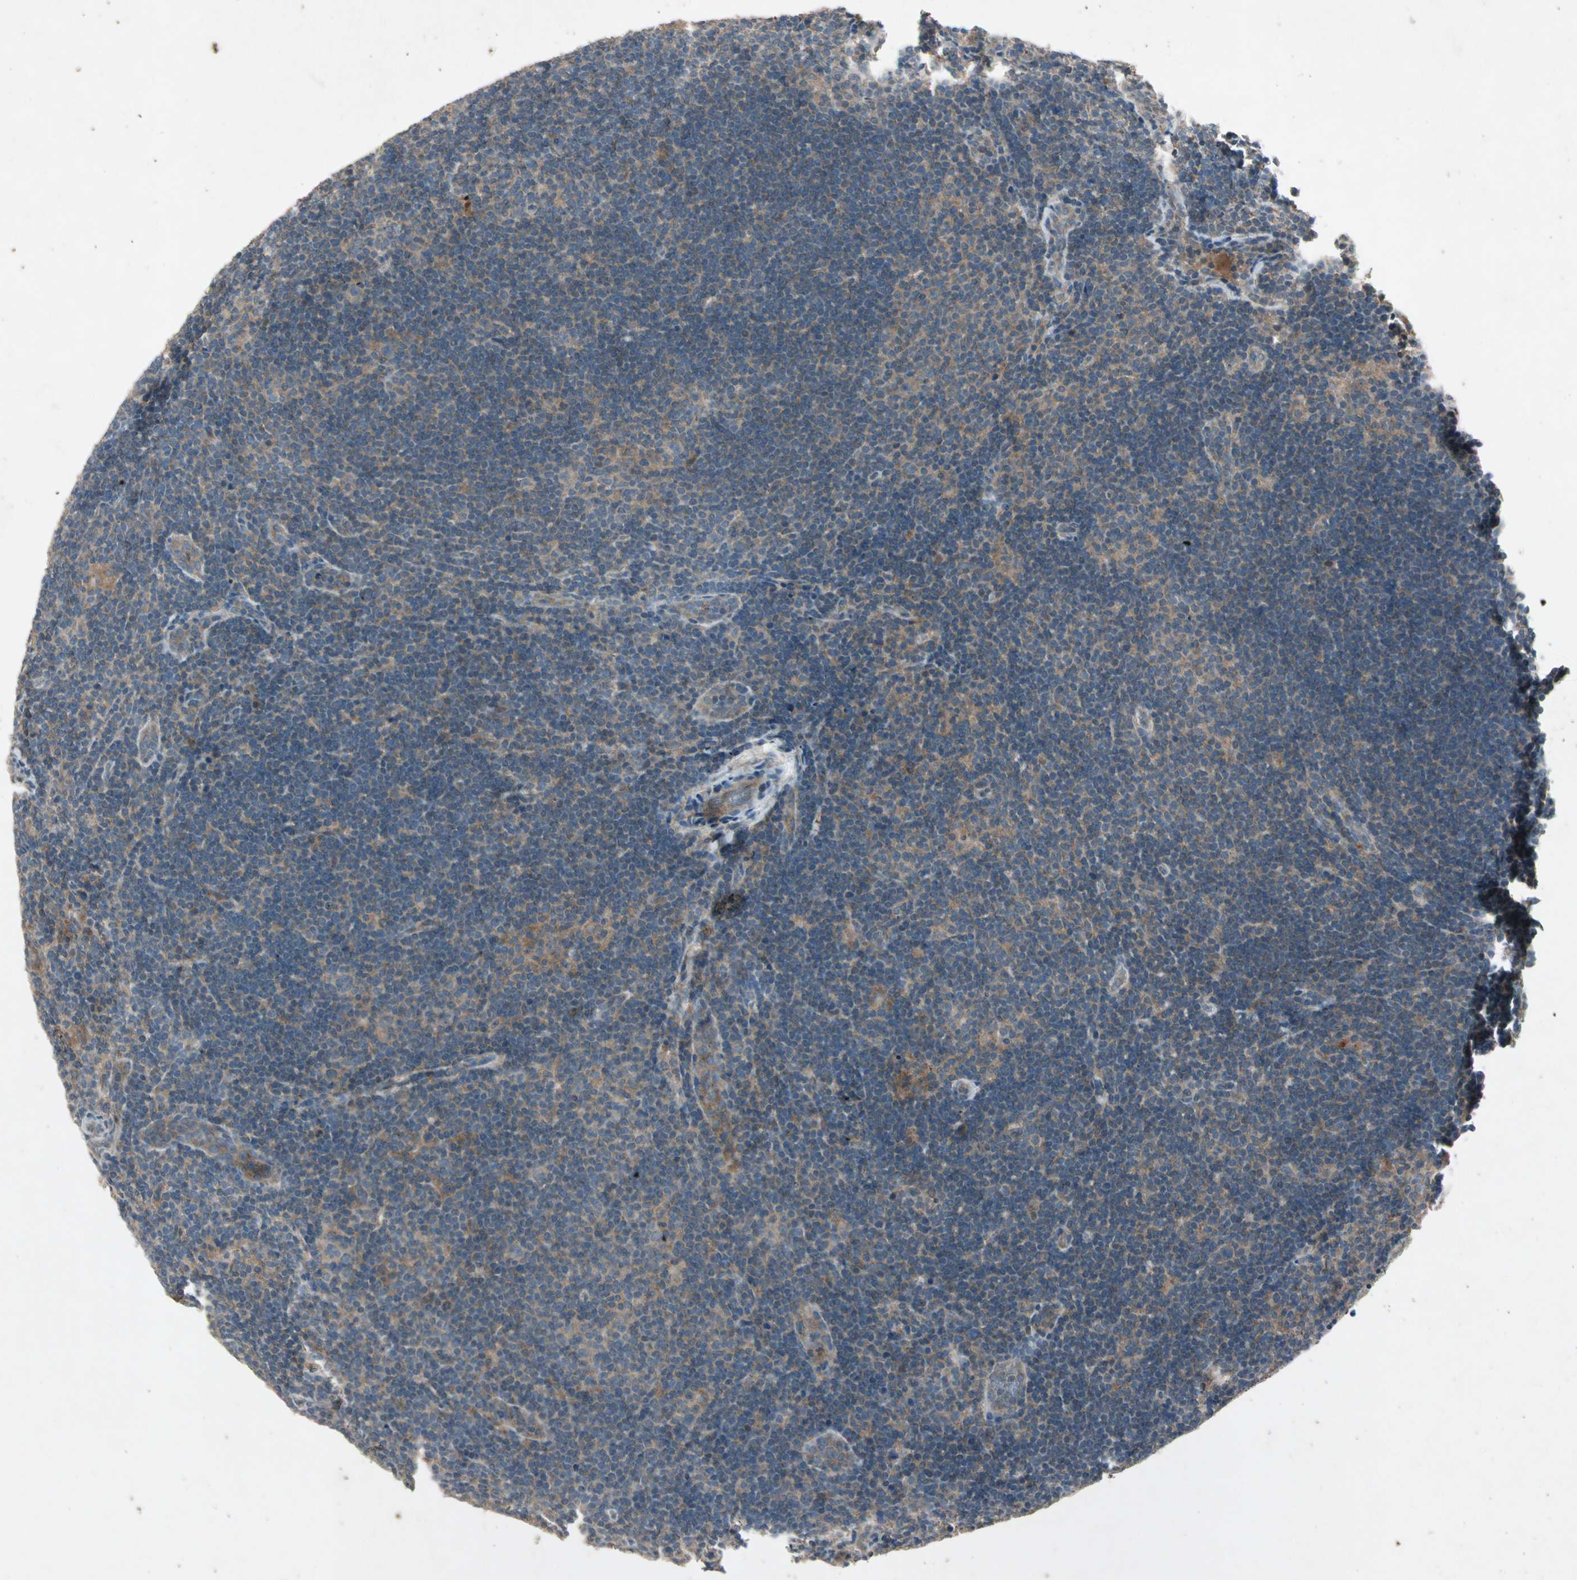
{"staining": {"intensity": "negative", "quantity": "none", "location": "none"}, "tissue": "lymphoma", "cell_type": "Tumor cells", "image_type": "cancer", "snomed": [{"axis": "morphology", "description": "Hodgkin's disease, NOS"}, {"axis": "topography", "description": "Lymph node"}], "caption": "High magnification brightfield microscopy of Hodgkin's disease stained with DAB (3,3'-diaminobenzidine) (brown) and counterstained with hematoxylin (blue): tumor cells show no significant expression.", "gene": "GPLD1", "patient": {"sex": "female", "age": 57}}